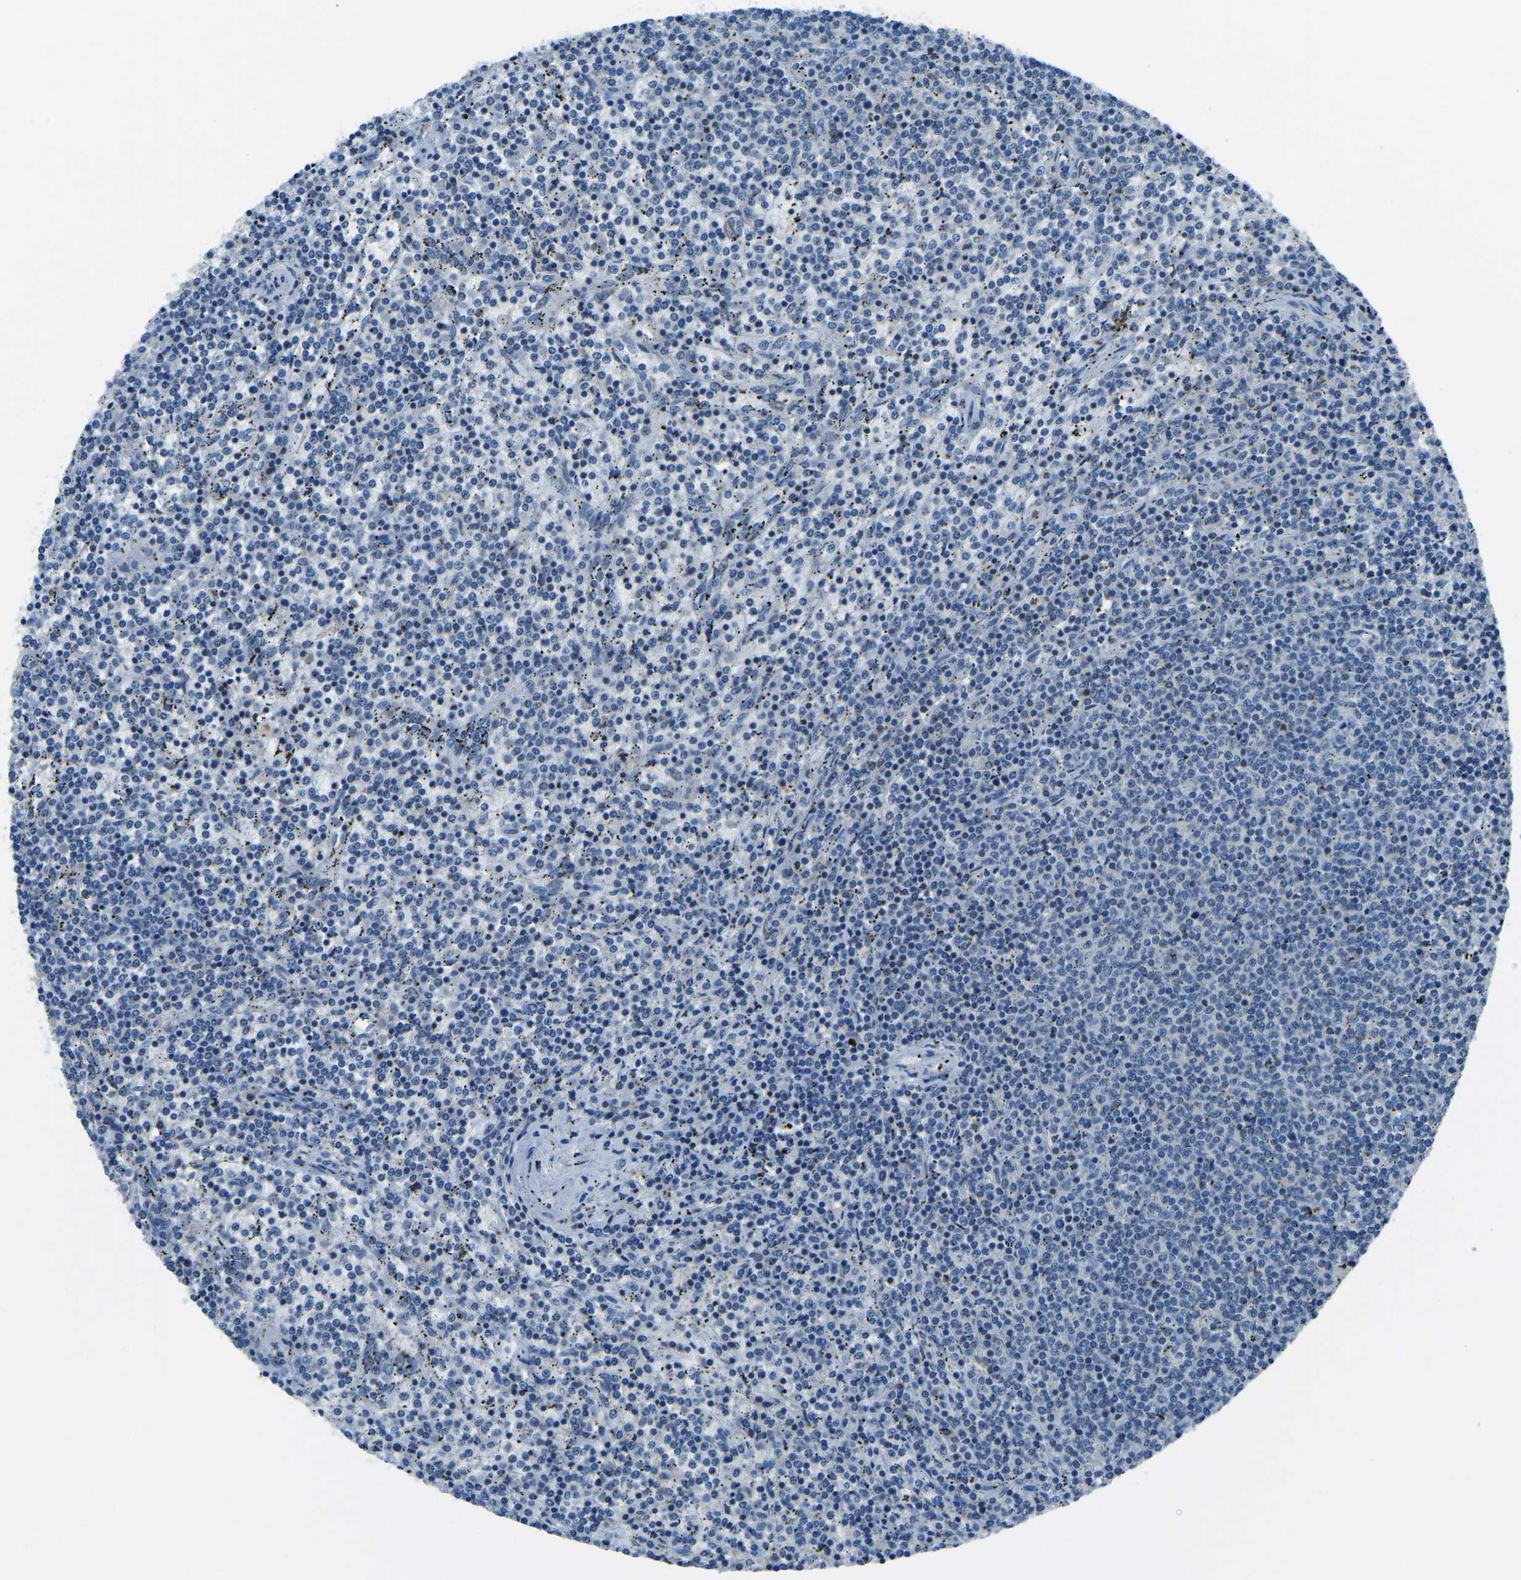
{"staining": {"intensity": "negative", "quantity": "none", "location": "none"}, "tissue": "lymphoma", "cell_type": "Tumor cells", "image_type": "cancer", "snomed": [{"axis": "morphology", "description": "Malignant lymphoma, non-Hodgkin's type, Low grade"}, {"axis": "topography", "description": "Spleen"}], "caption": "This is an immunohistochemistry (IHC) photomicrograph of human malignant lymphoma, non-Hodgkin's type (low-grade). There is no positivity in tumor cells.", "gene": "XIRP1", "patient": {"sex": "female", "age": 50}}